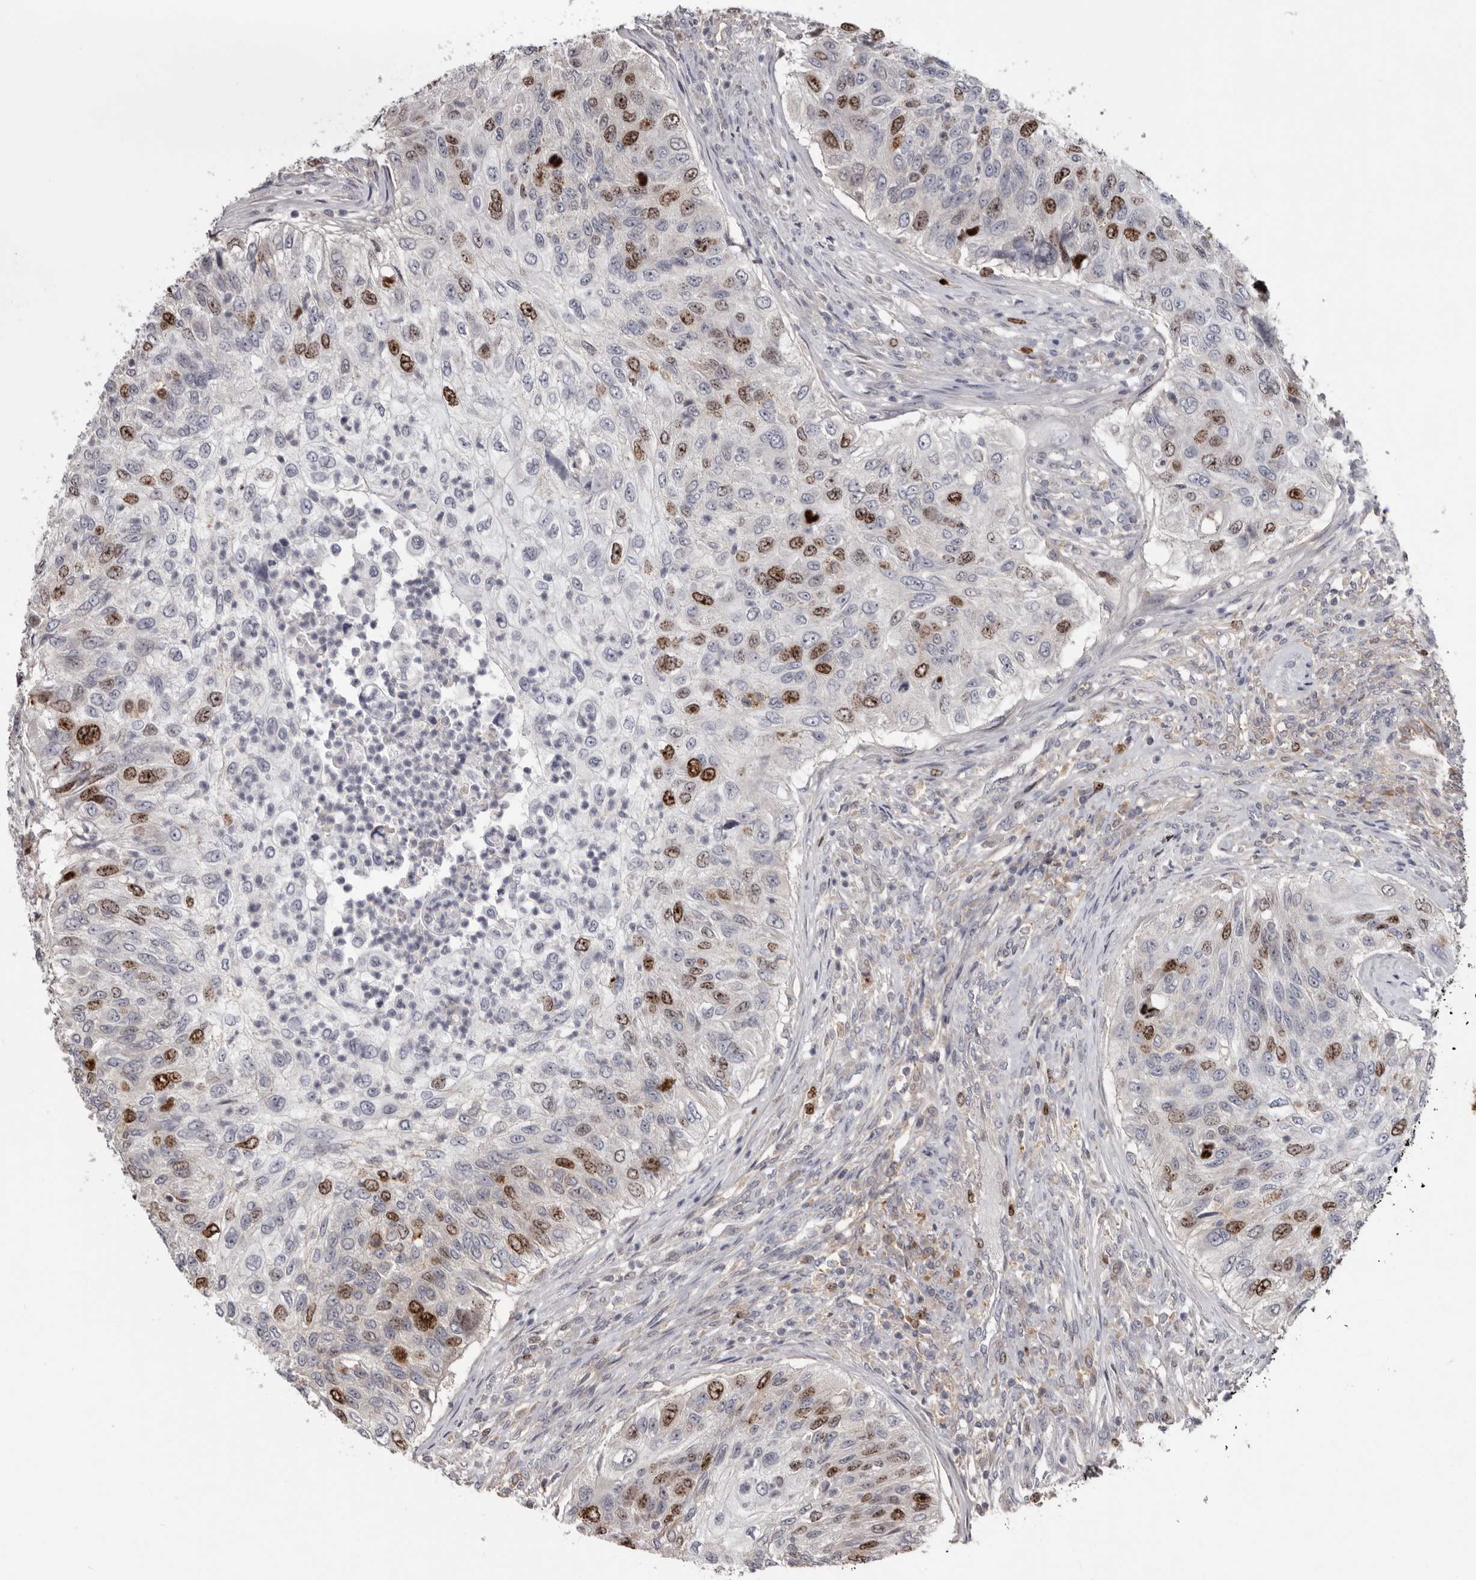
{"staining": {"intensity": "strong", "quantity": "<25%", "location": "nuclear"}, "tissue": "urothelial cancer", "cell_type": "Tumor cells", "image_type": "cancer", "snomed": [{"axis": "morphology", "description": "Urothelial carcinoma, High grade"}, {"axis": "topography", "description": "Urinary bladder"}], "caption": "Immunohistochemistry of human urothelial carcinoma (high-grade) demonstrates medium levels of strong nuclear expression in about <25% of tumor cells.", "gene": "CDCA8", "patient": {"sex": "female", "age": 60}}